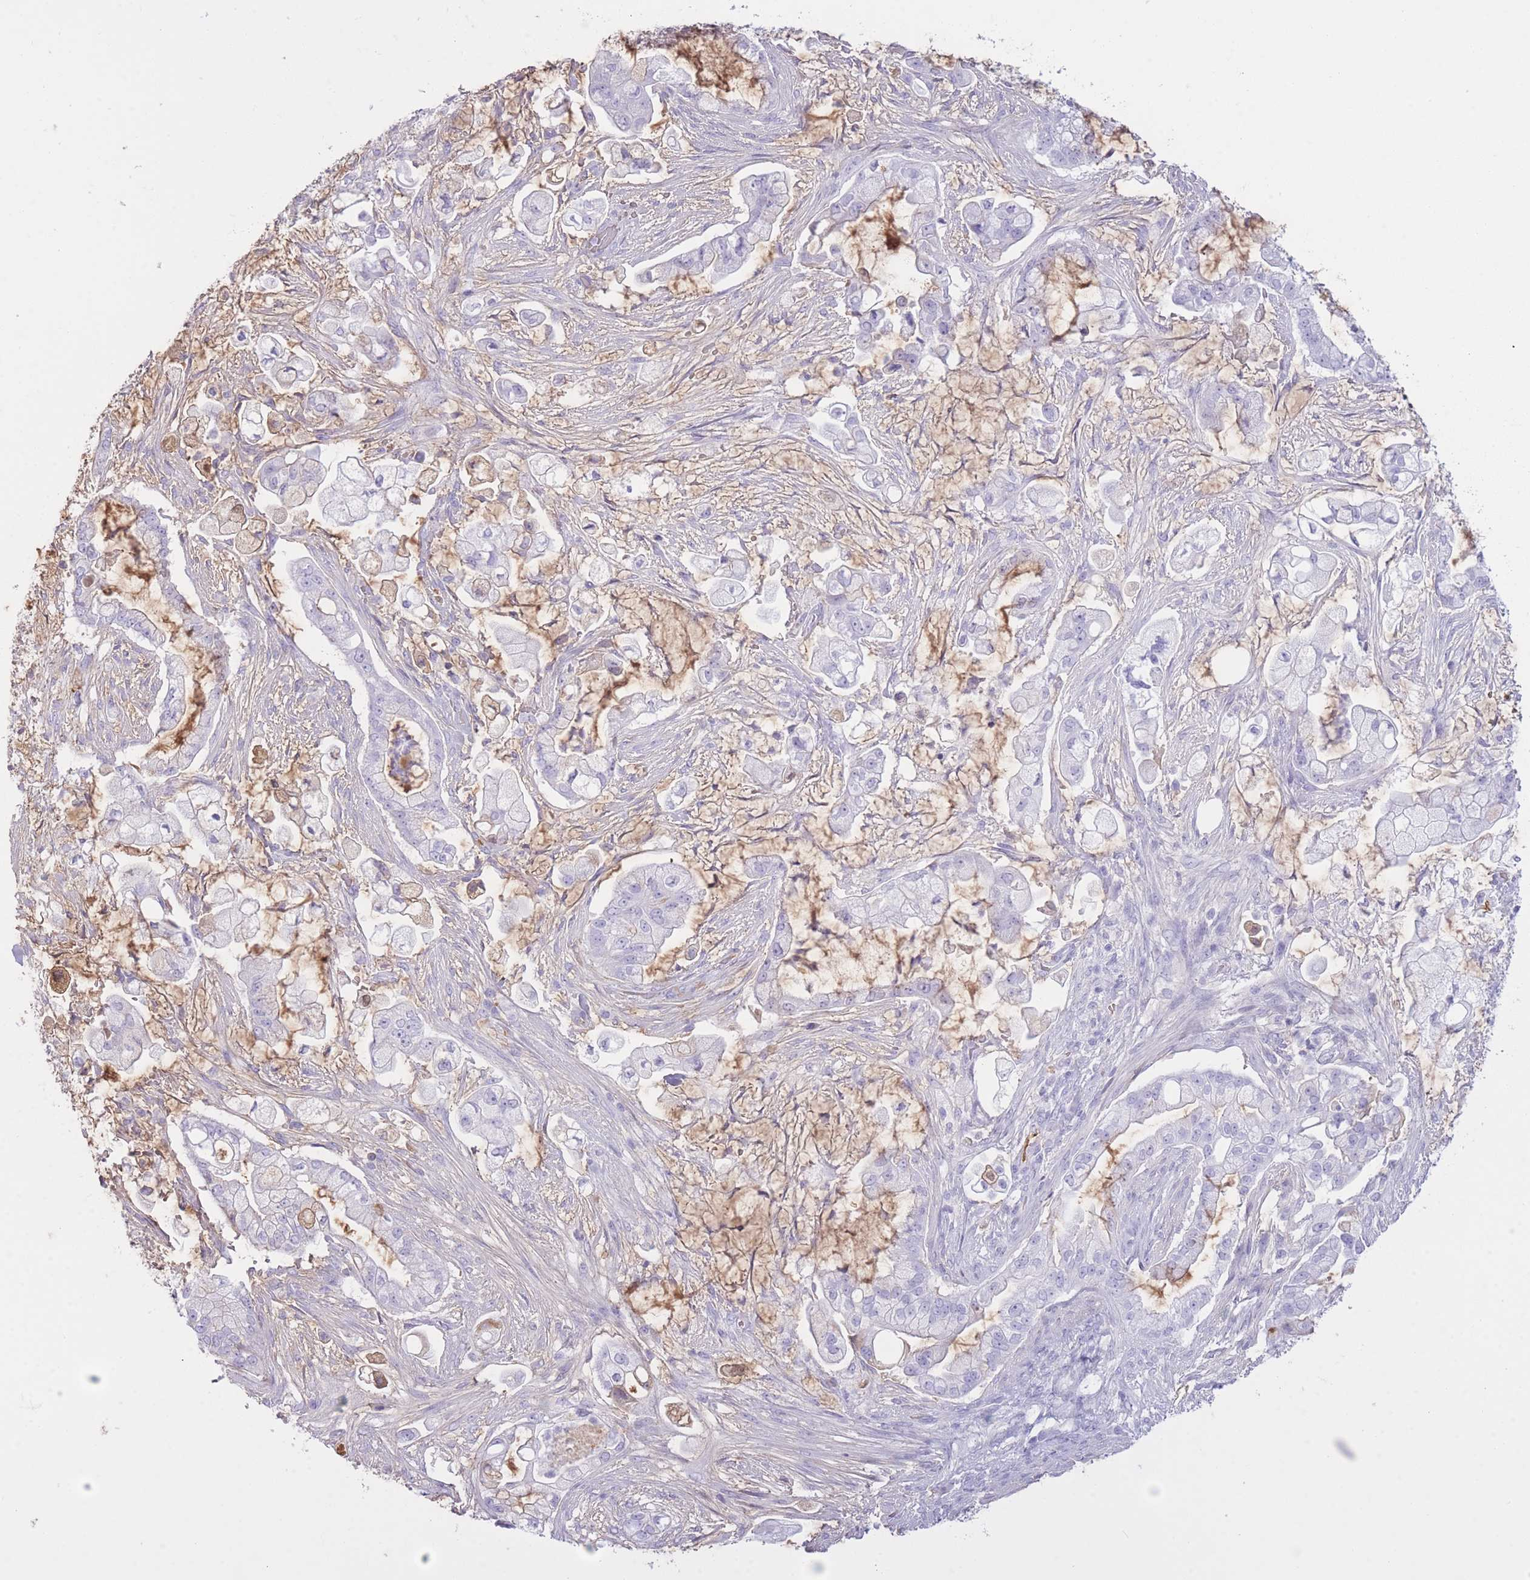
{"staining": {"intensity": "negative", "quantity": "none", "location": "none"}, "tissue": "pancreatic cancer", "cell_type": "Tumor cells", "image_type": "cancer", "snomed": [{"axis": "morphology", "description": "Adenocarcinoma, NOS"}, {"axis": "topography", "description": "Pancreas"}], "caption": "This micrograph is of pancreatic adenocarcinoma stained with IHC to label a protein in brown with the nuclei are counter-stained blue. There is no expression in tumor cells.", "gene": "AP3S2", "patient": {"sex": "female", "age": 69}}